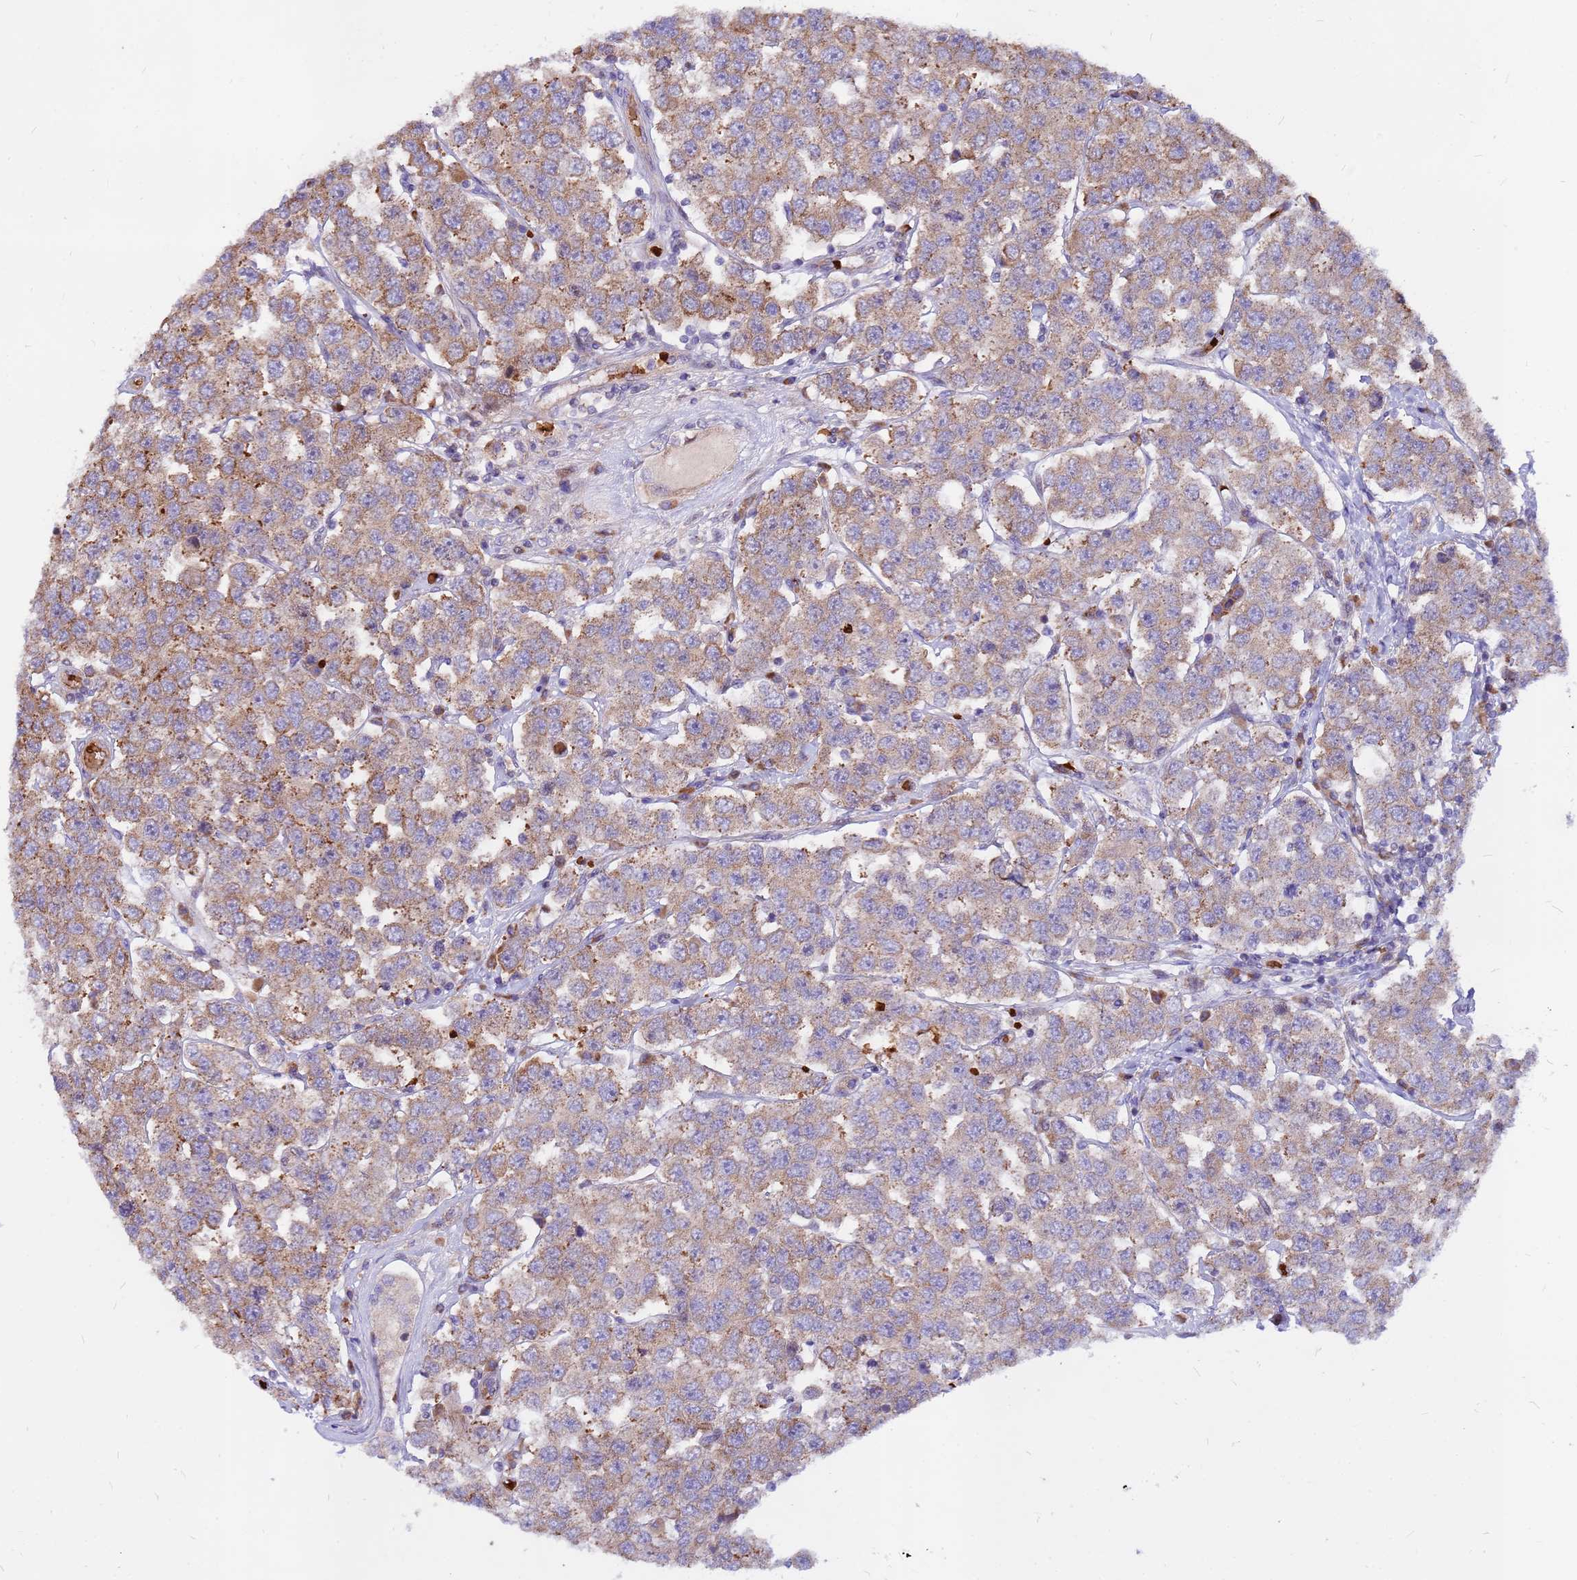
{"staining": {"intensity": "weak", "quantity": "25%-75%", "location": "cytoplasmic/membranous"}, "tissue": "testis cancer", "cell_type": "Tumor cells", "image_type": "cancer", "snomed": [{"axis": "morphology", "description": "Seminoma, NOS"}, {"axis": "topography", "description": "Testis"}], "caption": "Immunohistochemical staining of testis seminoma demonstrates weak cytoplasmic/membranous protein expression in approximately 25%-75% of tumor cells.", "gene": "ZNF669", "patient": {"sex": "male", "age": 28}}